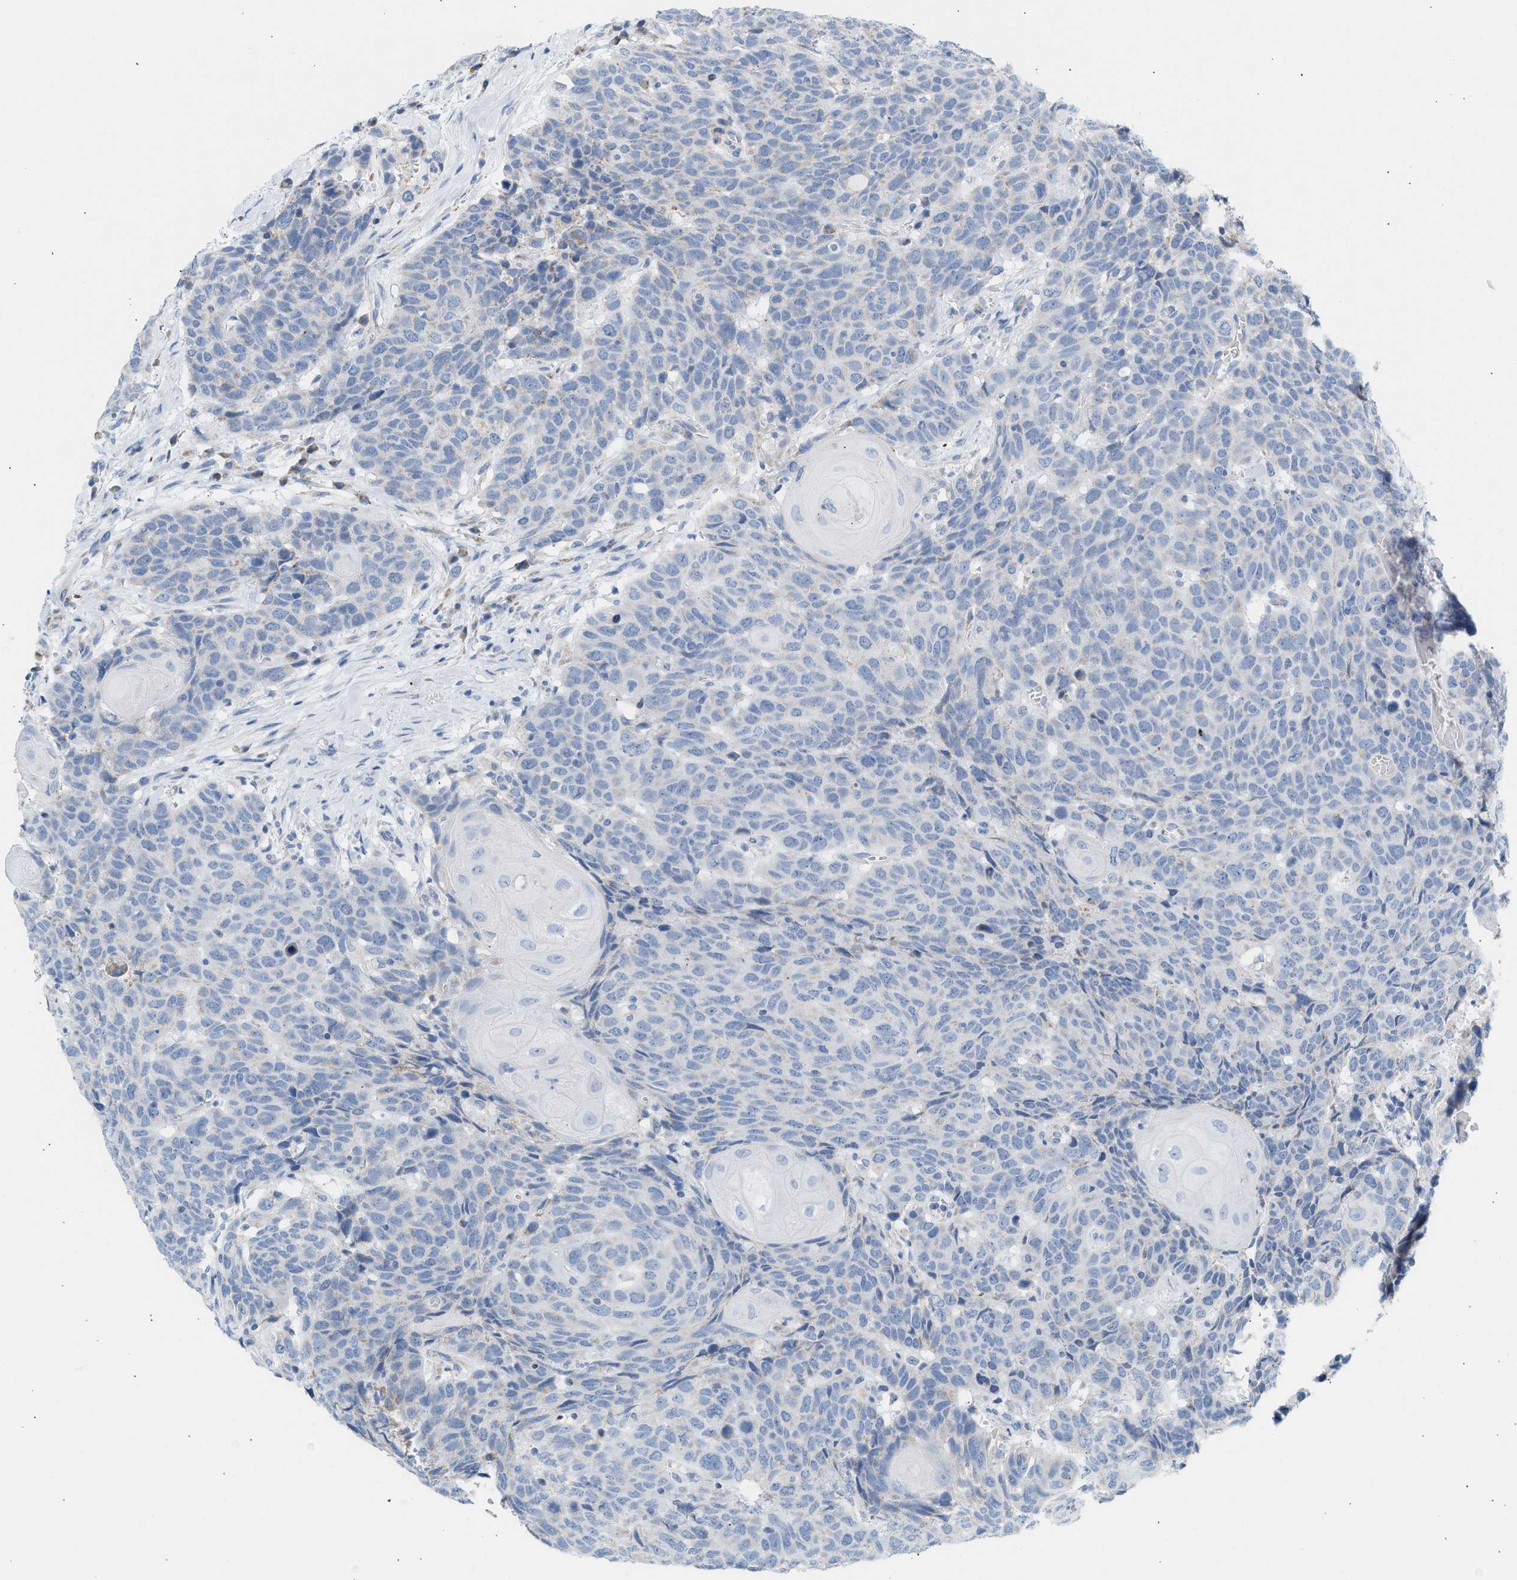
{"staining": {"intensity": "weak", "quantity": "<25%", "location": "cytoplasmic/membranous"}, "tissue": "head and neck cancer", "cell_type": "Tumor cells", "image_type": "cancer", "snomed": [{"axis": "morphology", "description": "Squamous cell carcinoma, NOS"}, {"axis": "topography", "description": "Head-Neck"}], "caption": "Tumor cells are negative for brown protein staining in head and neck cancer.", "gene": "NDUFS8", "patient": {"sex": "male", "age": 66}}